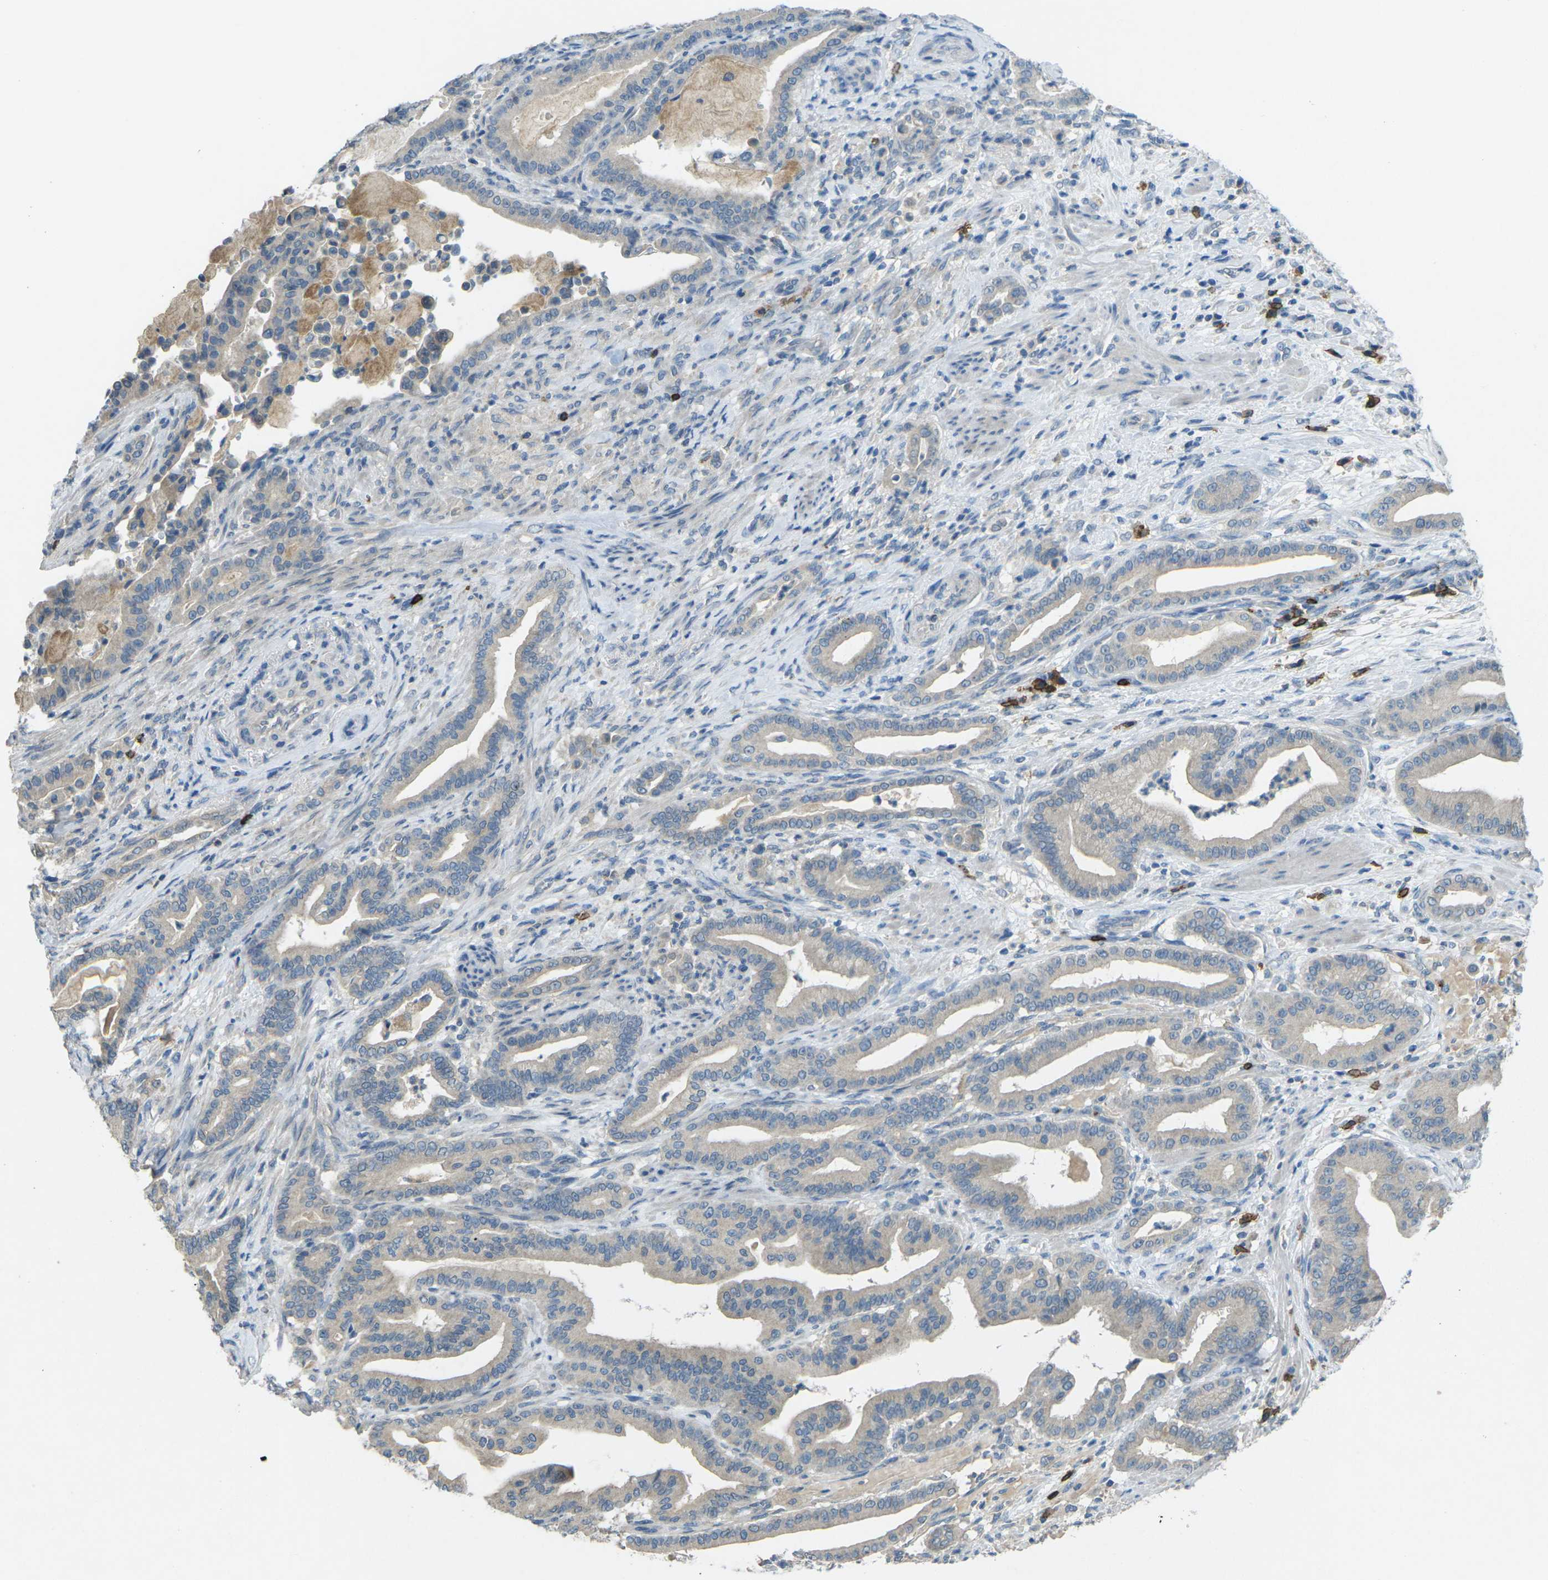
{"staining": {"intensity": "negative", "quantity": "none", "location": "none"}, "tissue": "pancreatic cancer", "cell_type": "Tumor cells", "image_type": "cancer", "snomed": [{"axis": "morphology", "description": "Normal tissue, NOS"}, {"axis": "morphology", "description": "Adenocarcinoma, NOS"}, {"axis": "topography", "description": "Pancreas"}], "caption": "Pancreatic adenocarcinoma stained for a protein using IHC reveals no expression tumor cells.", "gene": "CD19", "patient": {"sex": "male", "age": 63}}